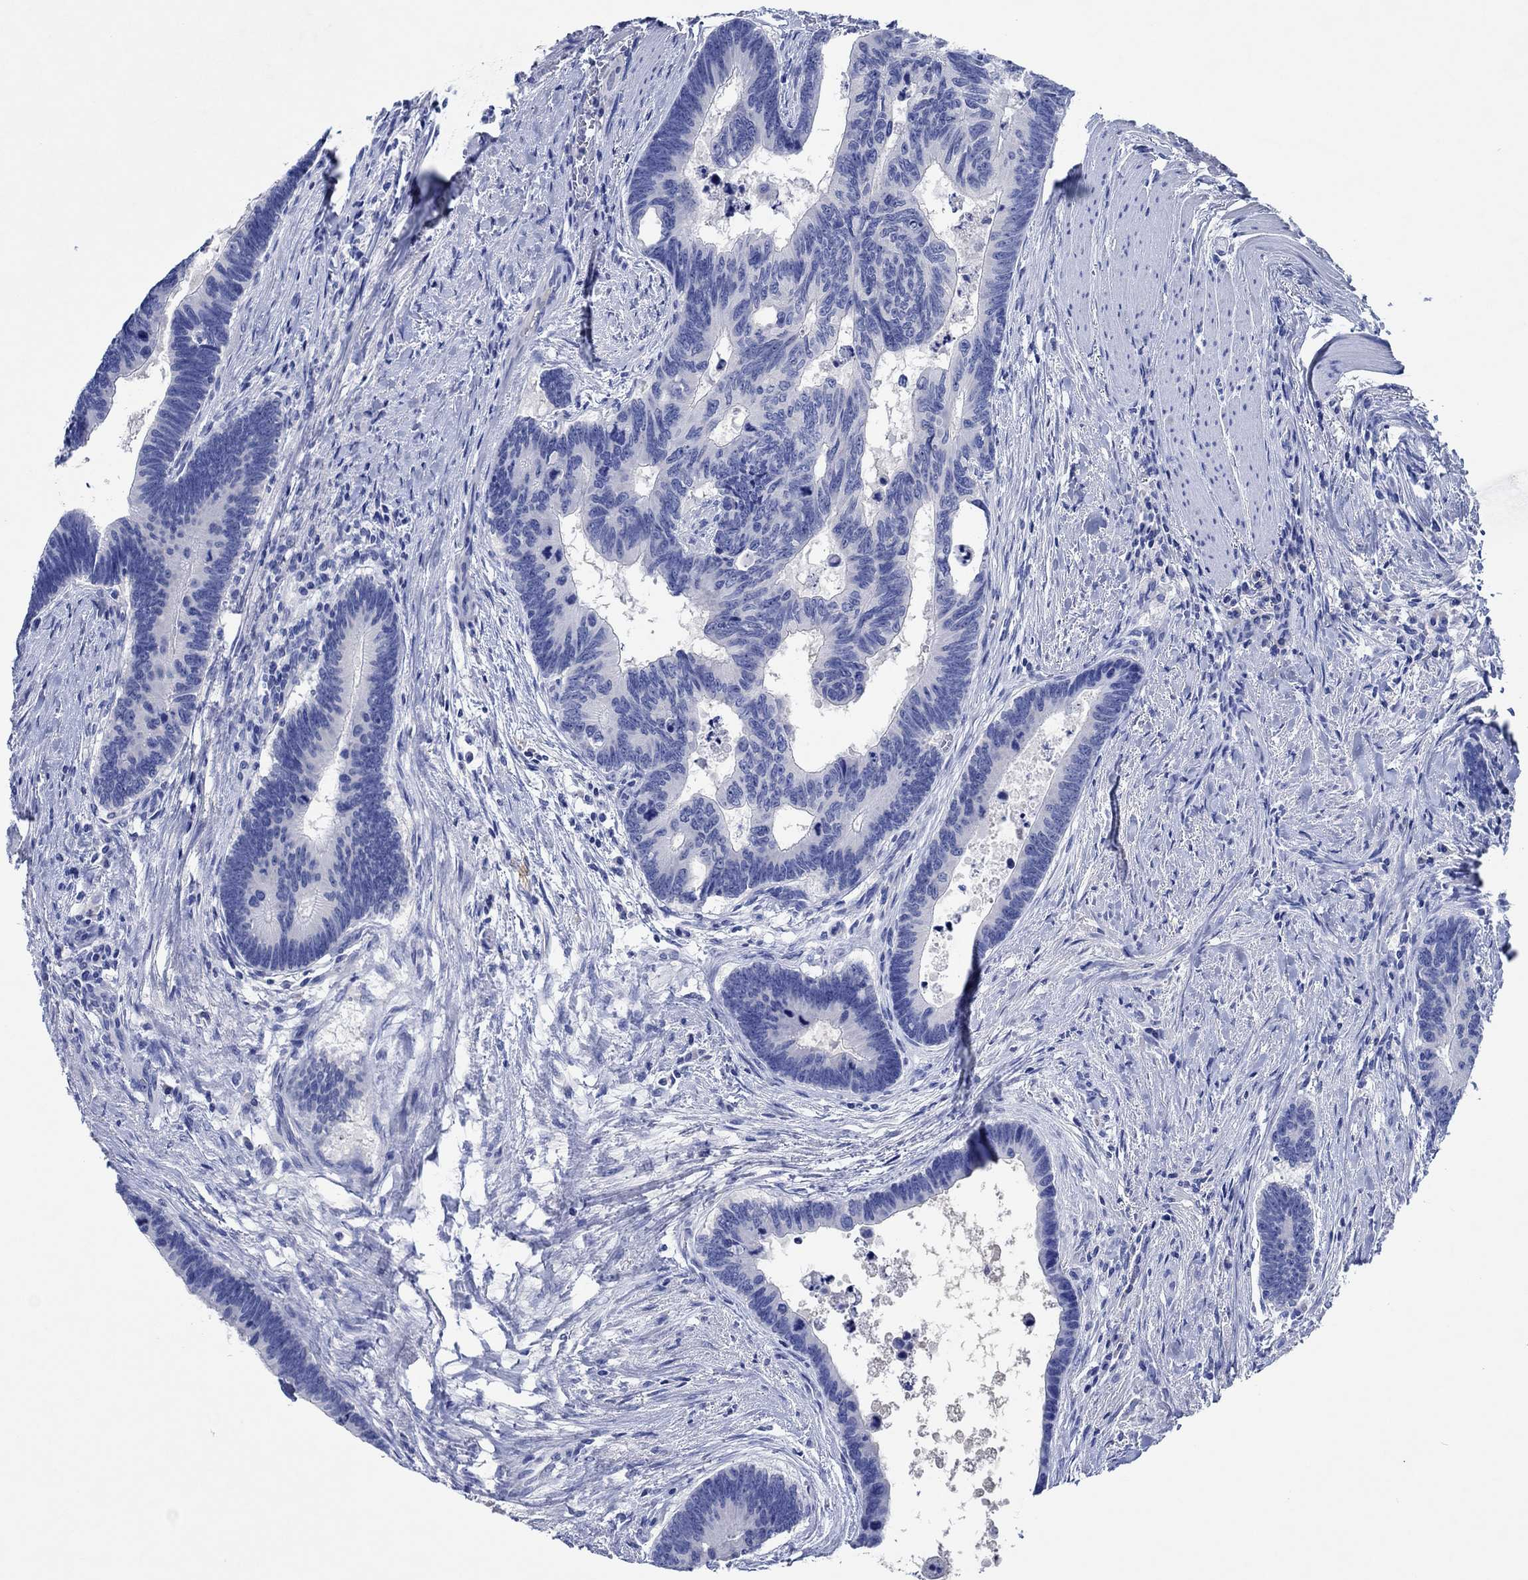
{"staining": {"intensity": "negative", "quantity": "none", "location": "none"}, "tissue": "colorectal cancer", "cell_type": "Tumor cells", "image_type": "cancer", "snomed": [{"axis": "morphology", "description": "Adenocarcinoma, NOS"}, {"axis": "topography", "description": "Colon"}], "caption": "High magnification brightfield microscopy of adenocarcinoma (colorectal) stained with DAB (brown) and counterstained with hematoxylin (blue): tumor cells show no significant expression.", "gene": "CPNE6", "patient": {"sex": "female", "age": 77}}